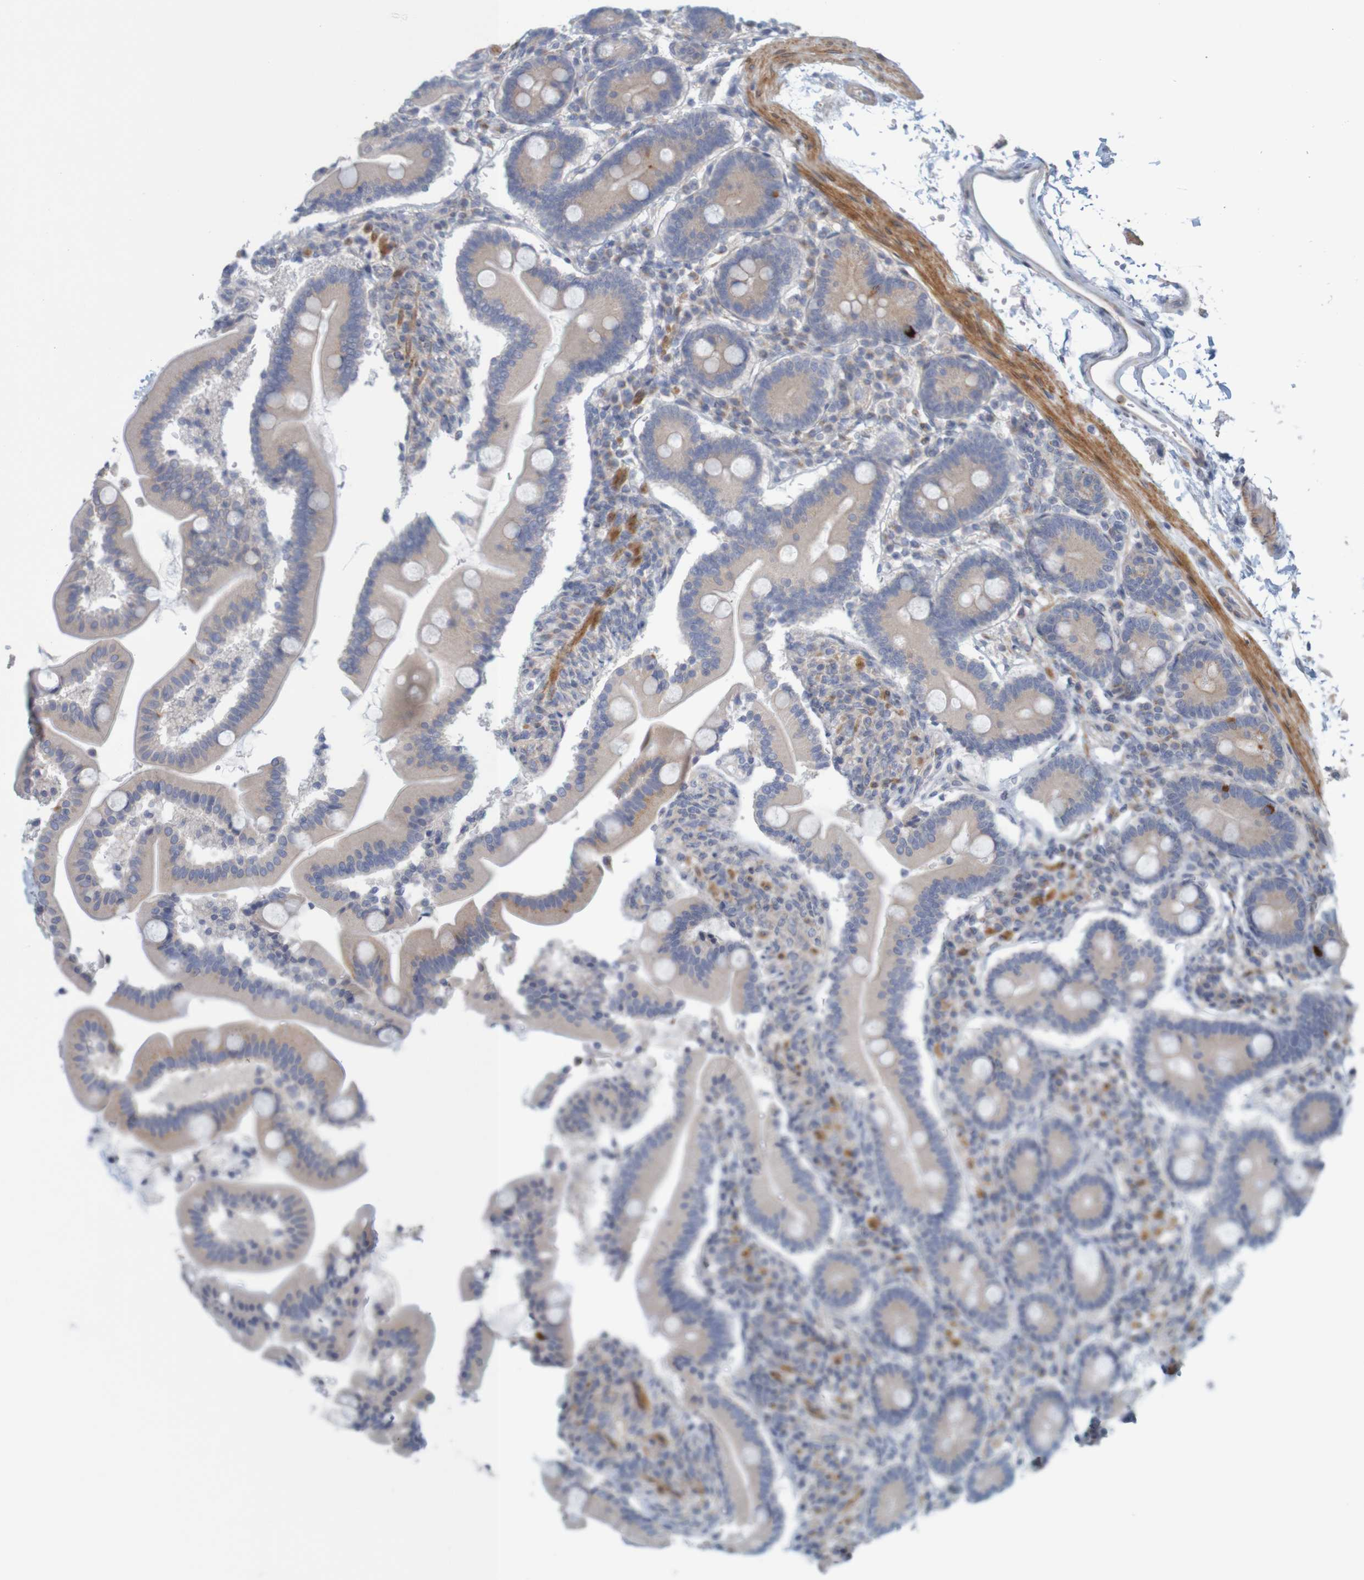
{"staining": {"intensity": "weak", "quantity": ">75%", "location": "cytoplasmic/membranous"}, "tissue": "duodenum", "cell_type": "Glandular cells", "image_type": "normal", "snomed": [{"axis": "morphology", "description": "Normal tissue, NOS"}, {"axis": "topography", "description": "Duodenum"}], "caption": "Approximately >75% of glandular cells in normal duodenum demonstrate weak cytoplasmic/membranous protein positivity as visualized by brown immunohistochemical staining.", "gene": "KRT23", "patient": {"sex": "male", "age": 54}}